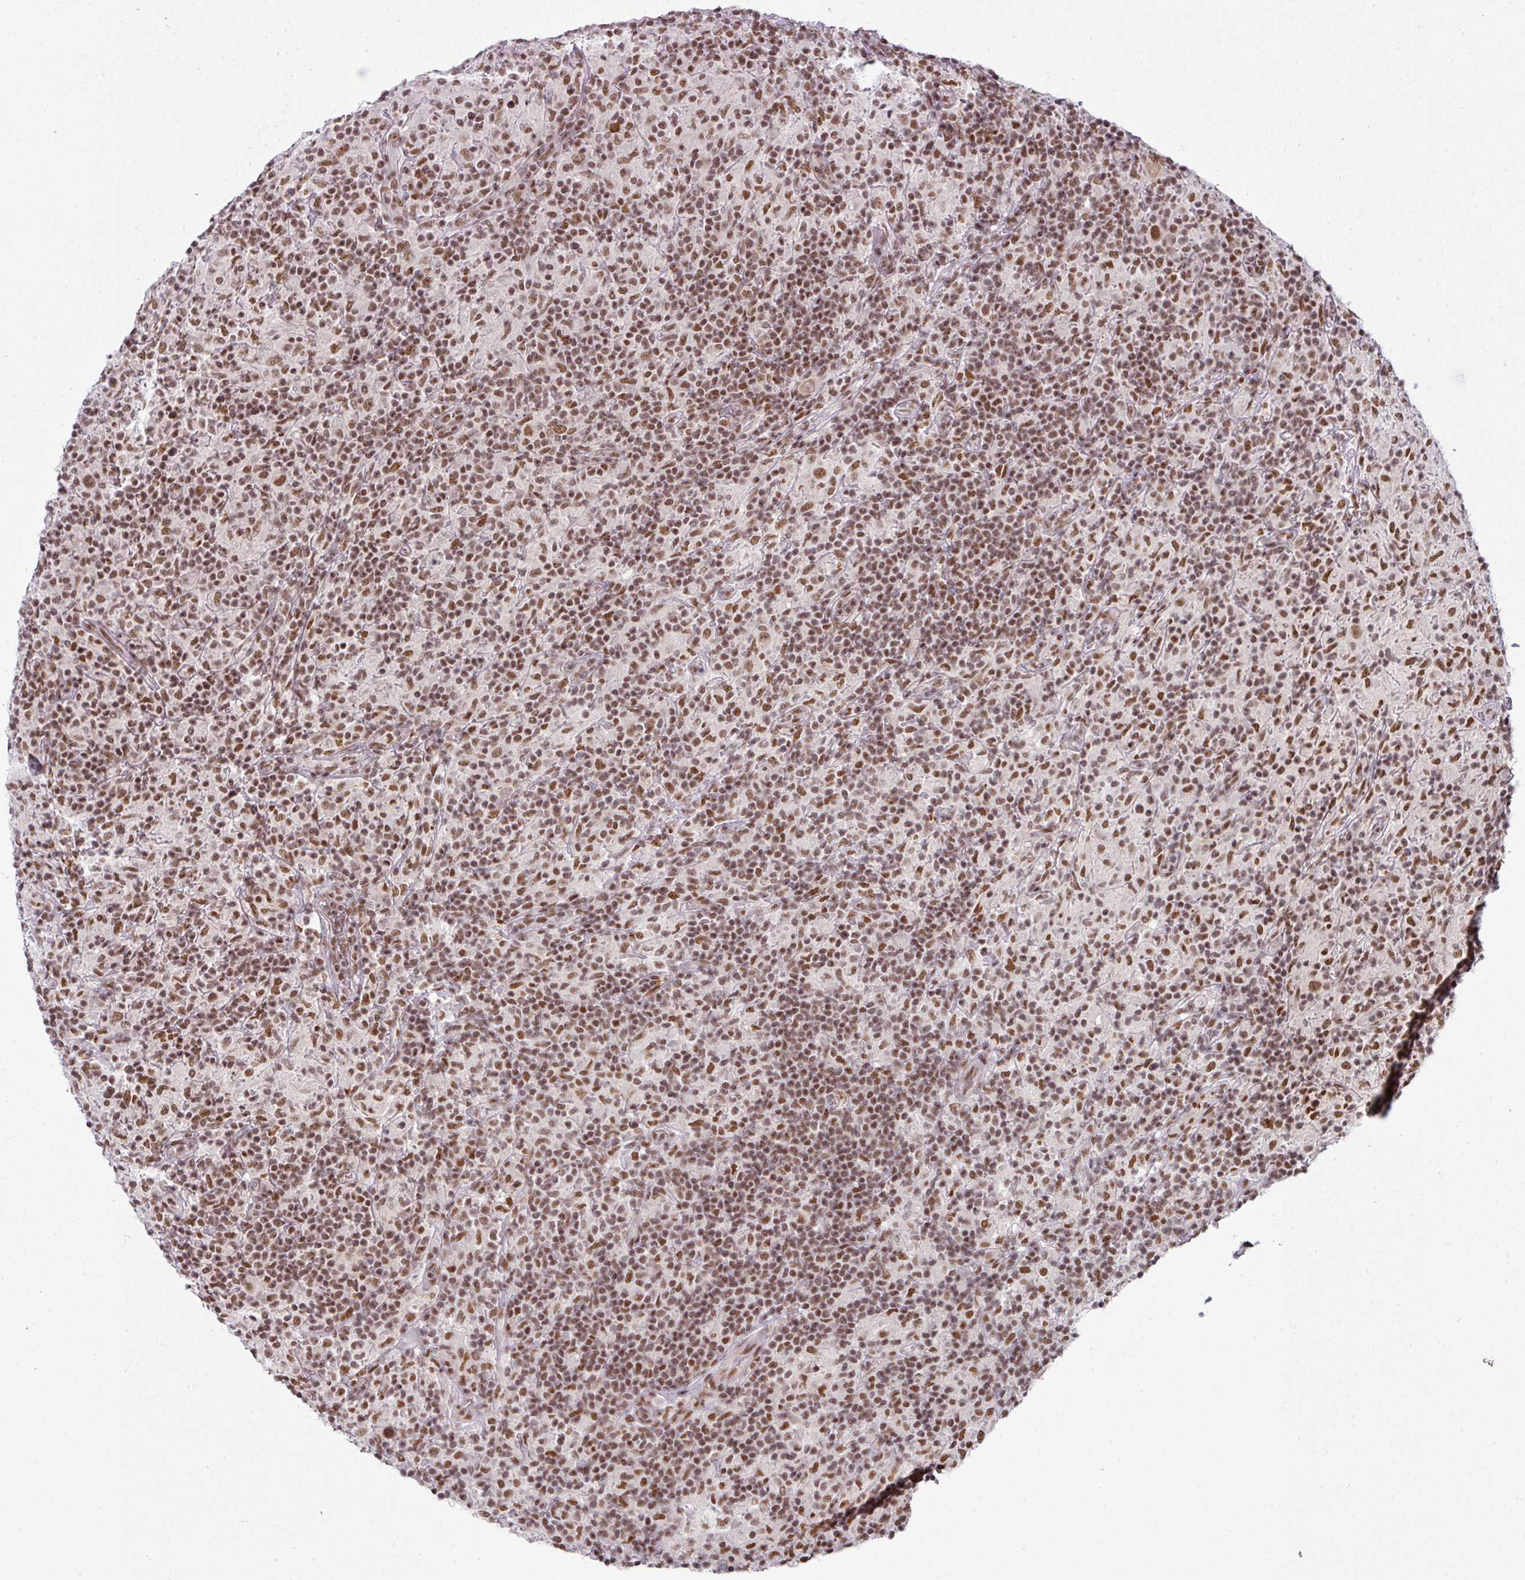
{"staining": {"intensity": "moderate", "quantity": ">75%", "location": "nuclear"}, "tissue": "lymphoma", "cell_type": "Tumor cells", "image_type": "cancer", "snomed": [{"axis": "morphology", "description": "Hodgkin's disease, NOS"}, {"axis": "topography", "description": "Lymph node"}], "caption": "A high-resolution histopathology image shows immunohistochemistry staining of lymphoma, which reveals moderate nuclear positivity in approximately >75% of tumor cells. Nuclei are stained in blue.", "gene": "NFYA", "patient": {"sex": "male", "age": 70}}